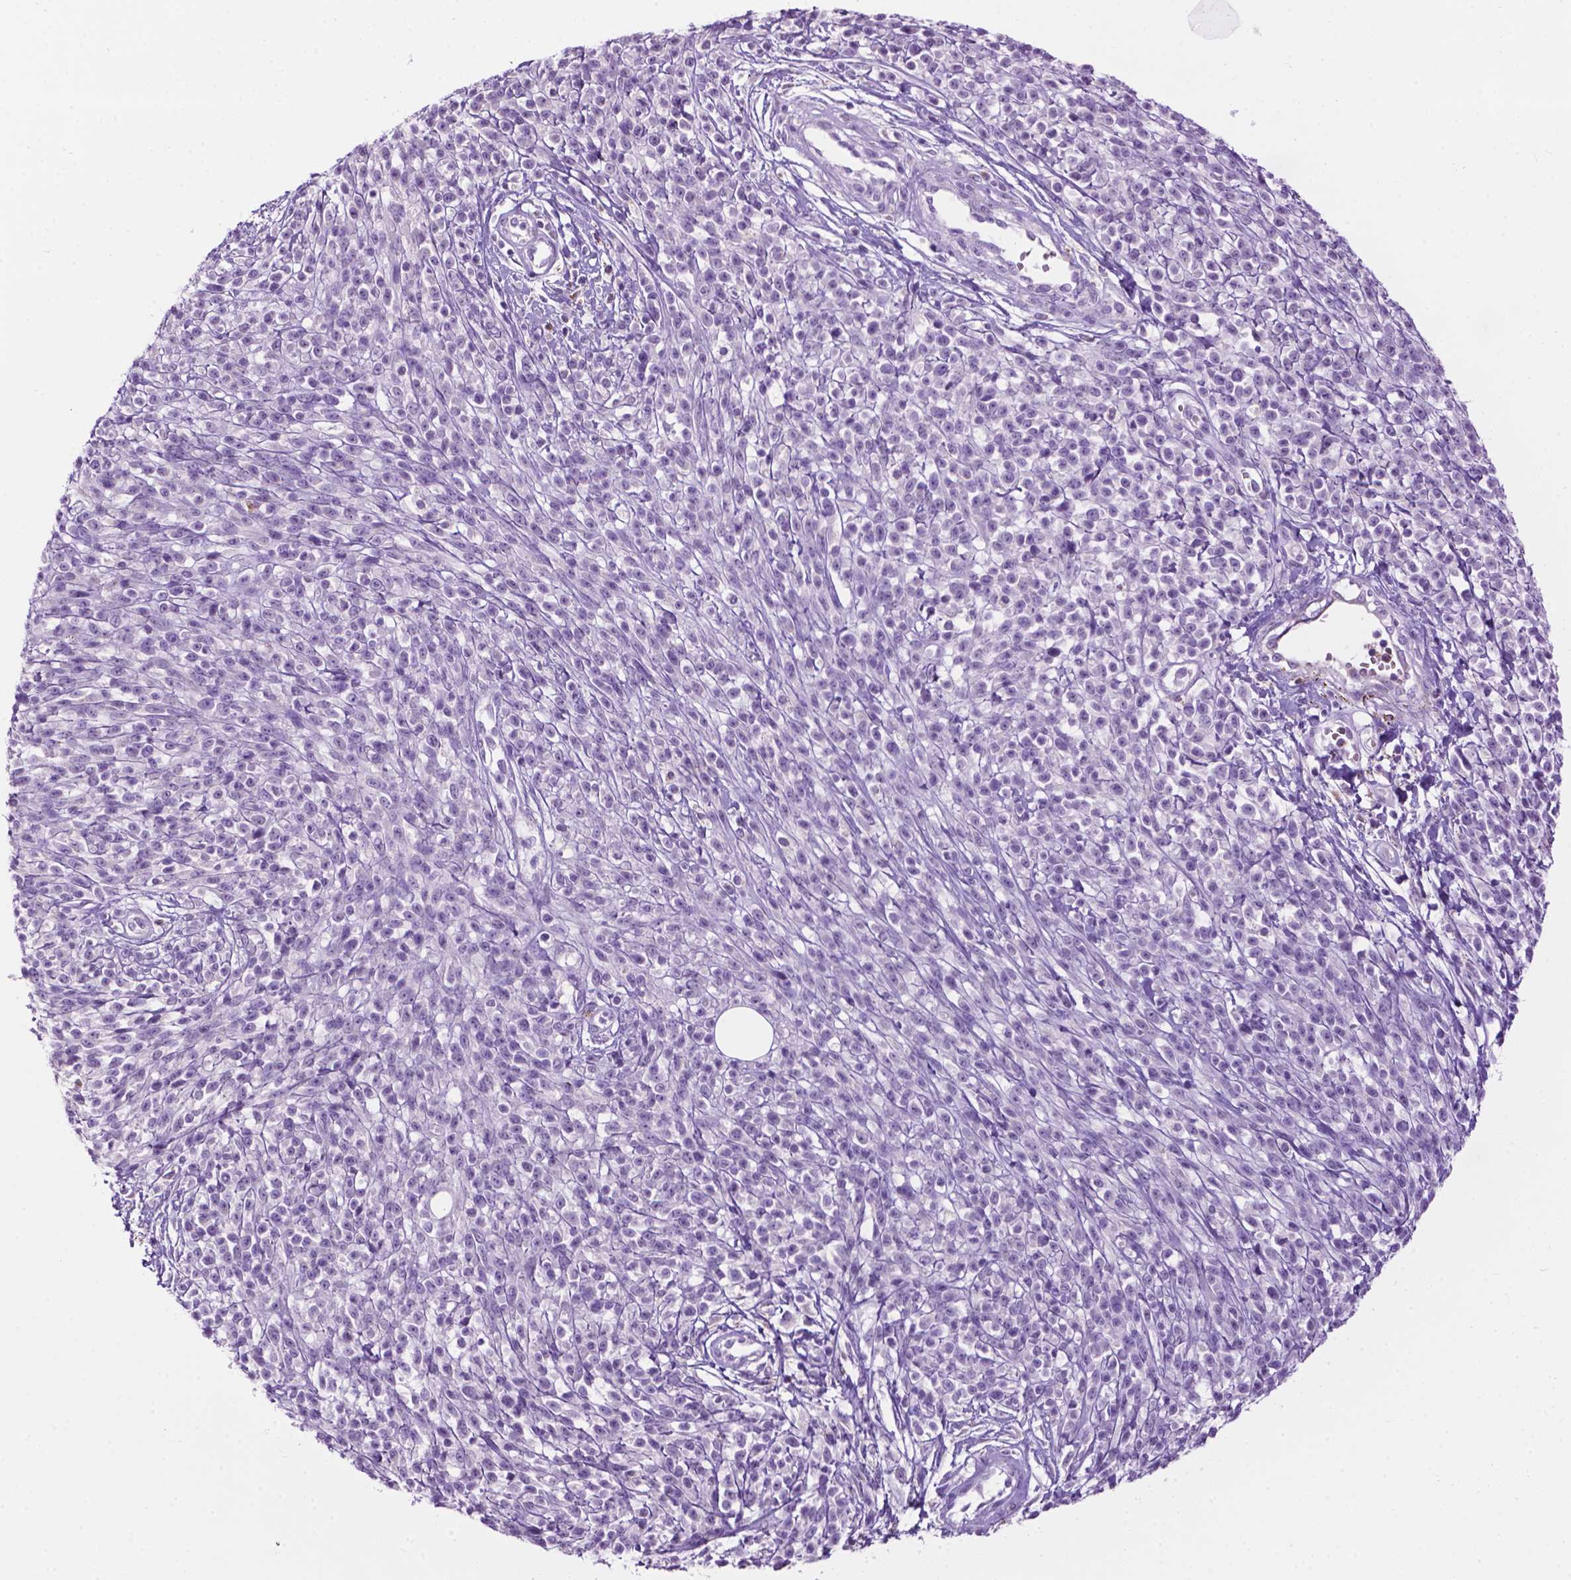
{"staining": {"intensity": "negative", "quantity": "none", "location": "none"}, "tissue": "melanoma", "cell_type": "Tumor cells", "image_type": "cancer", "snomed": [{"axis": "morphology", "description": "Malignant melanoma, NOS"}, {"axis": "topography", "description": "Skin"}, {"axis": "topography", "description": "Skin of trunk"}], "caption": "High magnification brightfield microscopy of malignant melanoma stained with DAB (3,3'-diaminobenzidine) (brown) and counterstained with hematoxylin (blue): tumor cells show no significant expression.", "gene": "TMEM132E", "patient": {"sex": "male", "age": 74}}